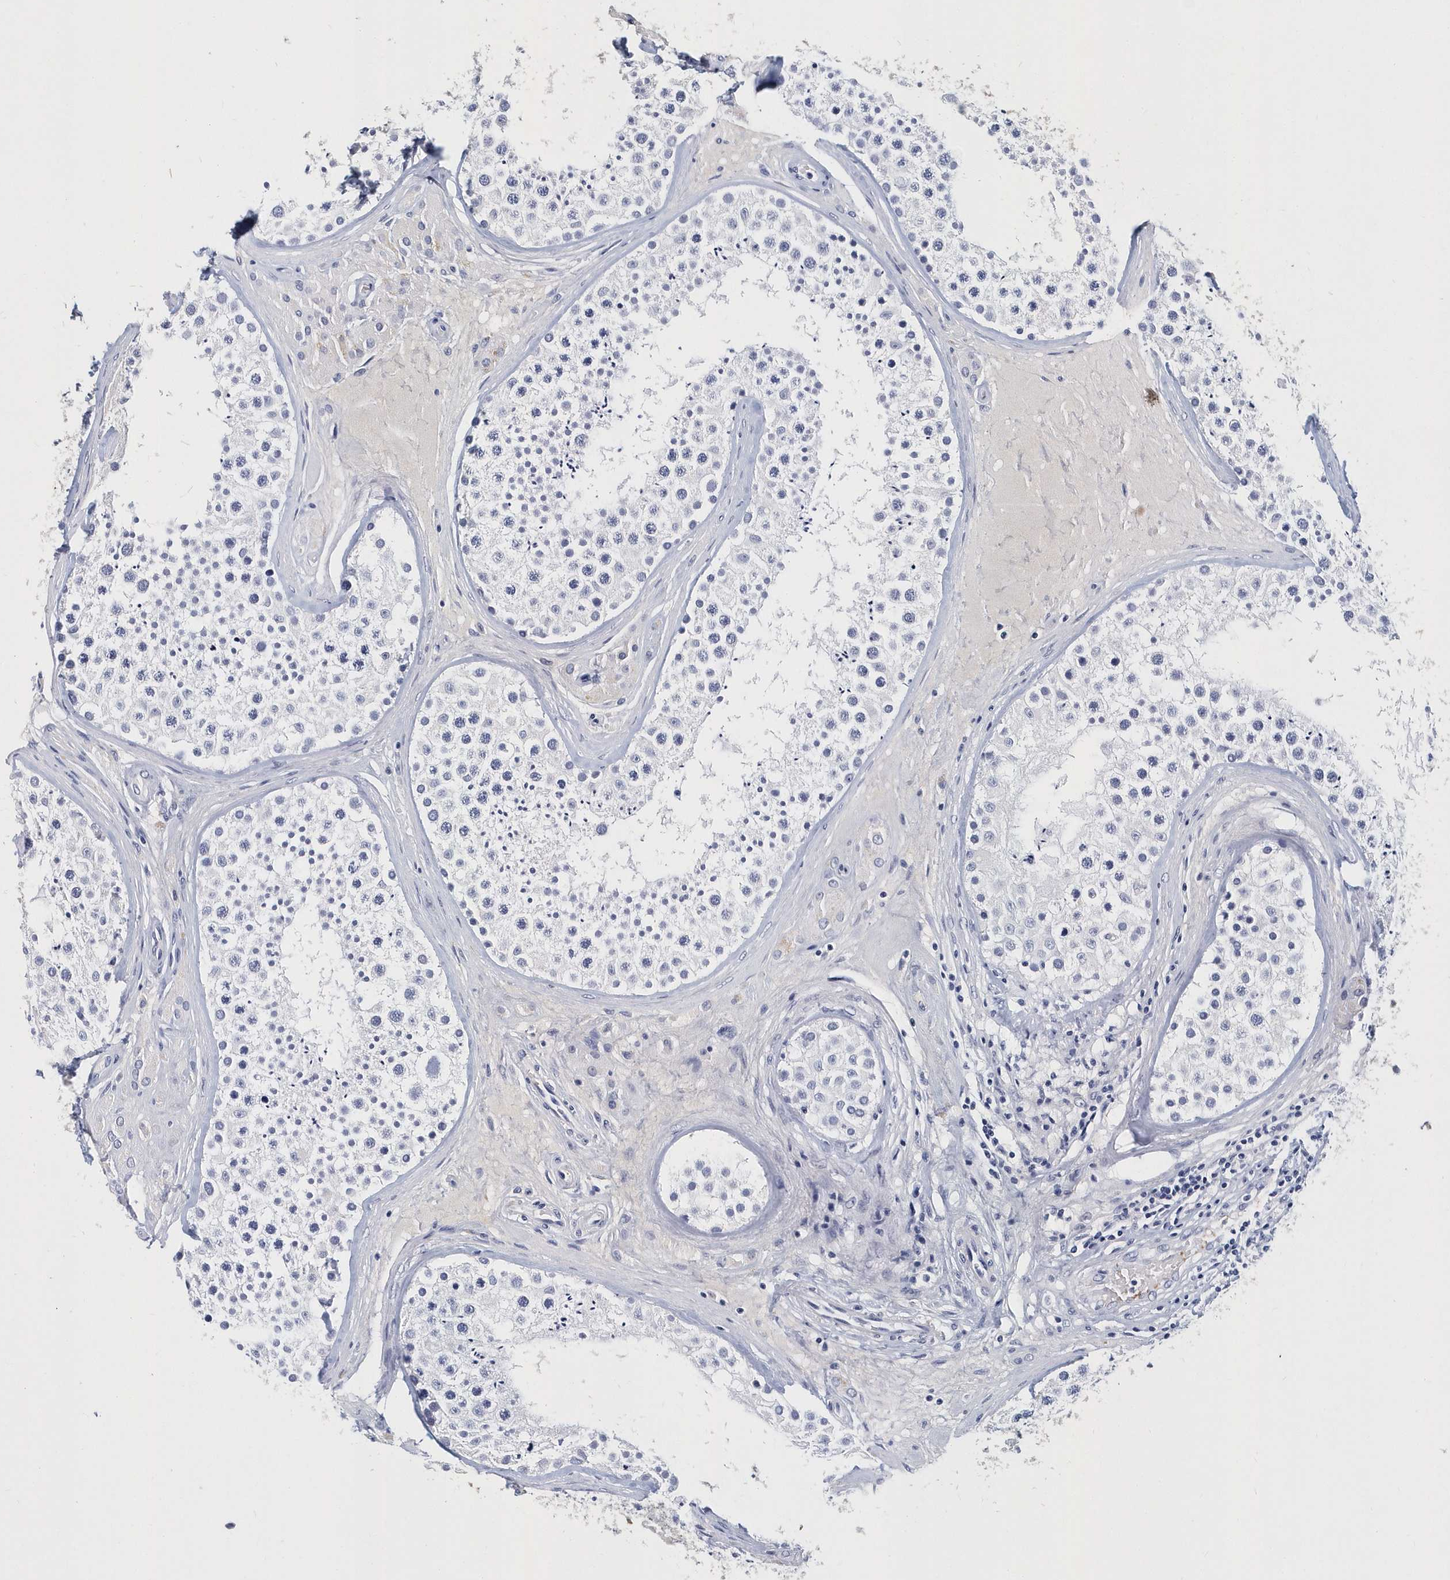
{"staining": {"intensity": "negative", "quantity": "none", "location": "none"}, "tissue": "testis", "cell_type": "Cells in seminiferous ducts", "image_type": "normal", "snomed": [{"axis": "morphology", "description": "Normal tissue, NOS"}, {"axis": "topography", "description": "Testis"}], "caption": "A photomicrograph of human testis is negative for staining in cells in seminiferous ducts. Nuclei are stained in blue.", "gene": "ITGA2B", "patient": {"sex": "male", "age": 46}}